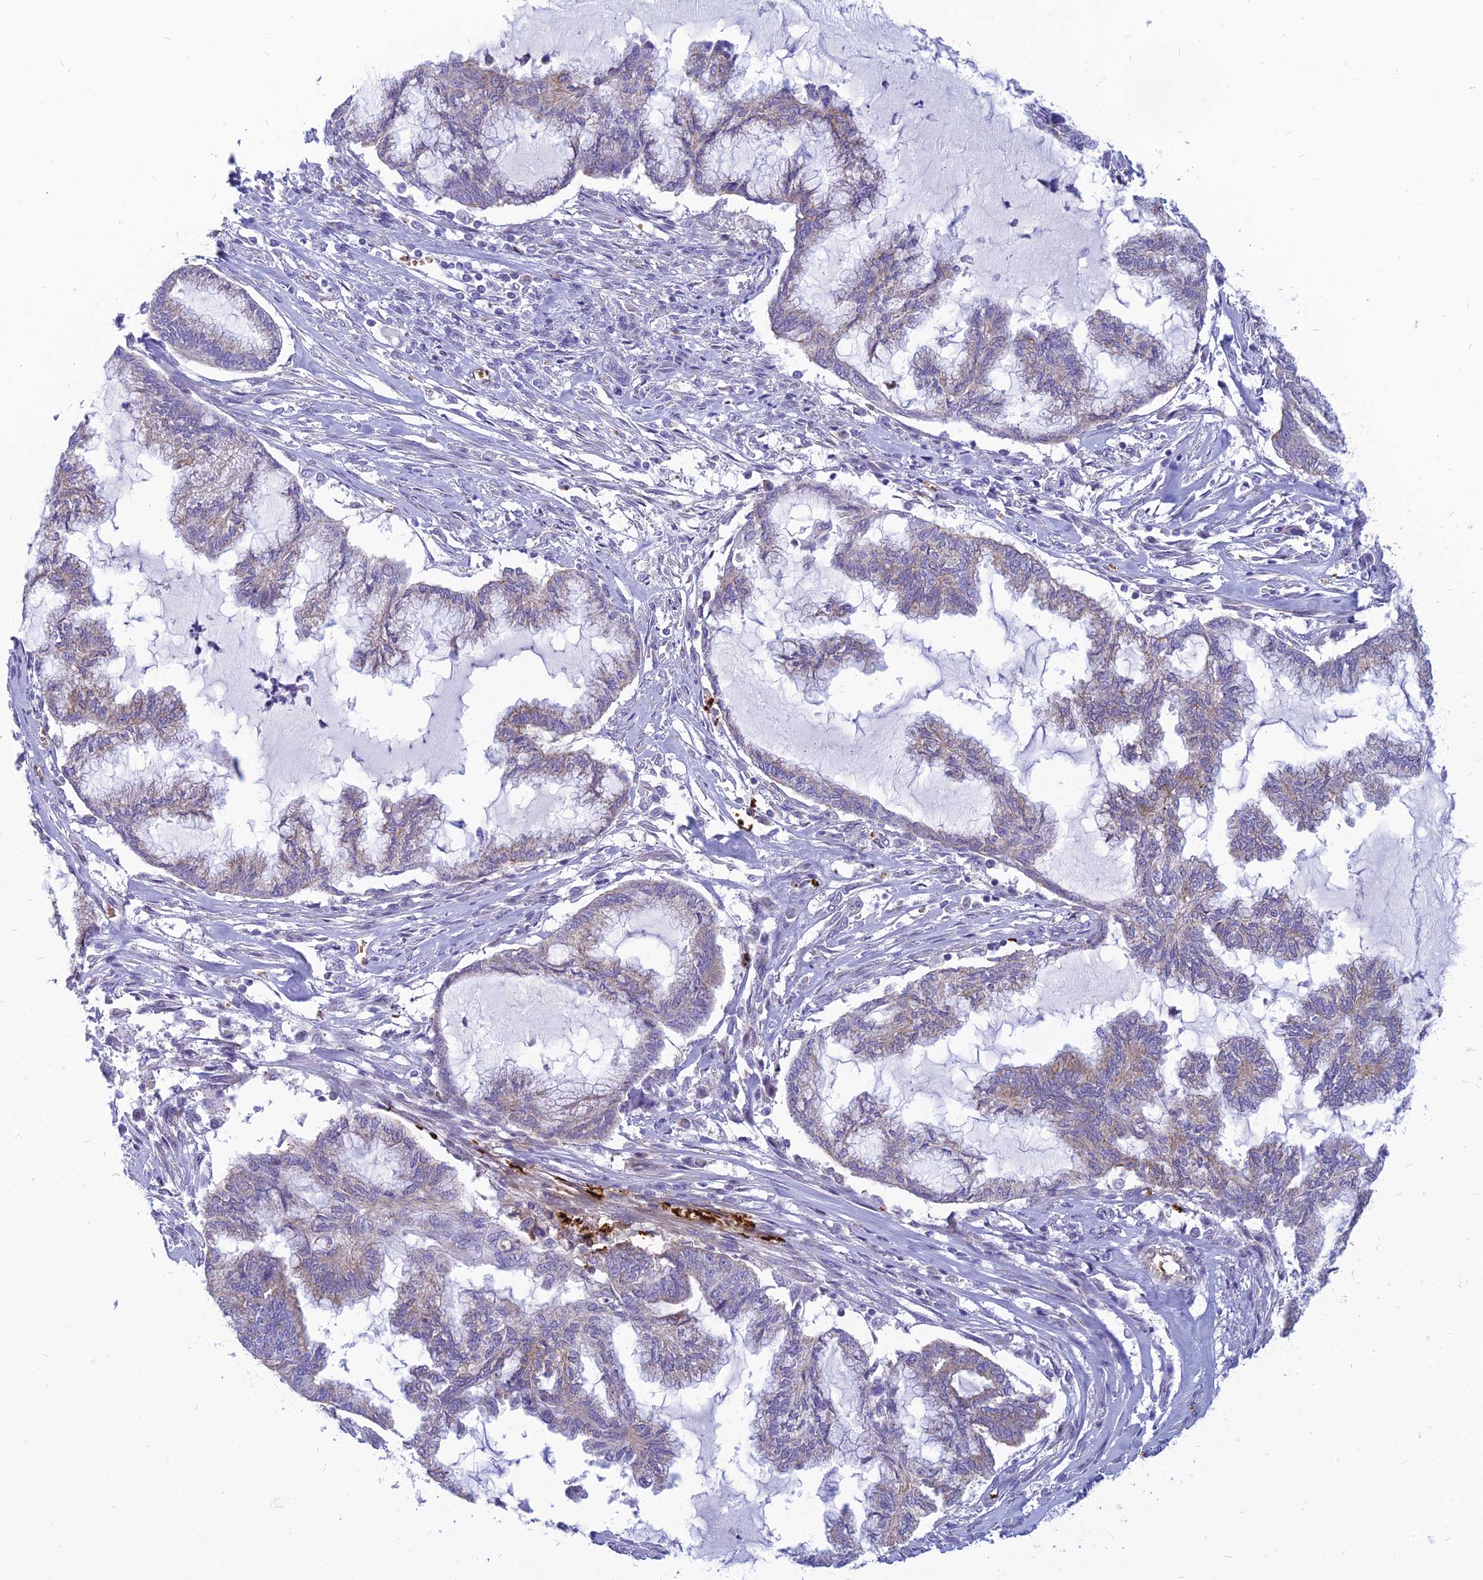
{"staining": {"intensity": "negative", "quantity": "none", "location": "none"}, "tissue": "endometrial cancer", "cell_type": "Tumor cells", "image_type": "cancer", "snomed": [{"axis": "morphology", "description": "Adenocarcinoma, NOS"}, {"axis": "topography", "description": "Endometrium"}], "caption": "Immunohistochemical staining of endometrial cancer (adenocarcinoma) displays no significant expression in tumor cells.", "gene": "HHAT", "patient": {"sex": "female", "age": 86}}